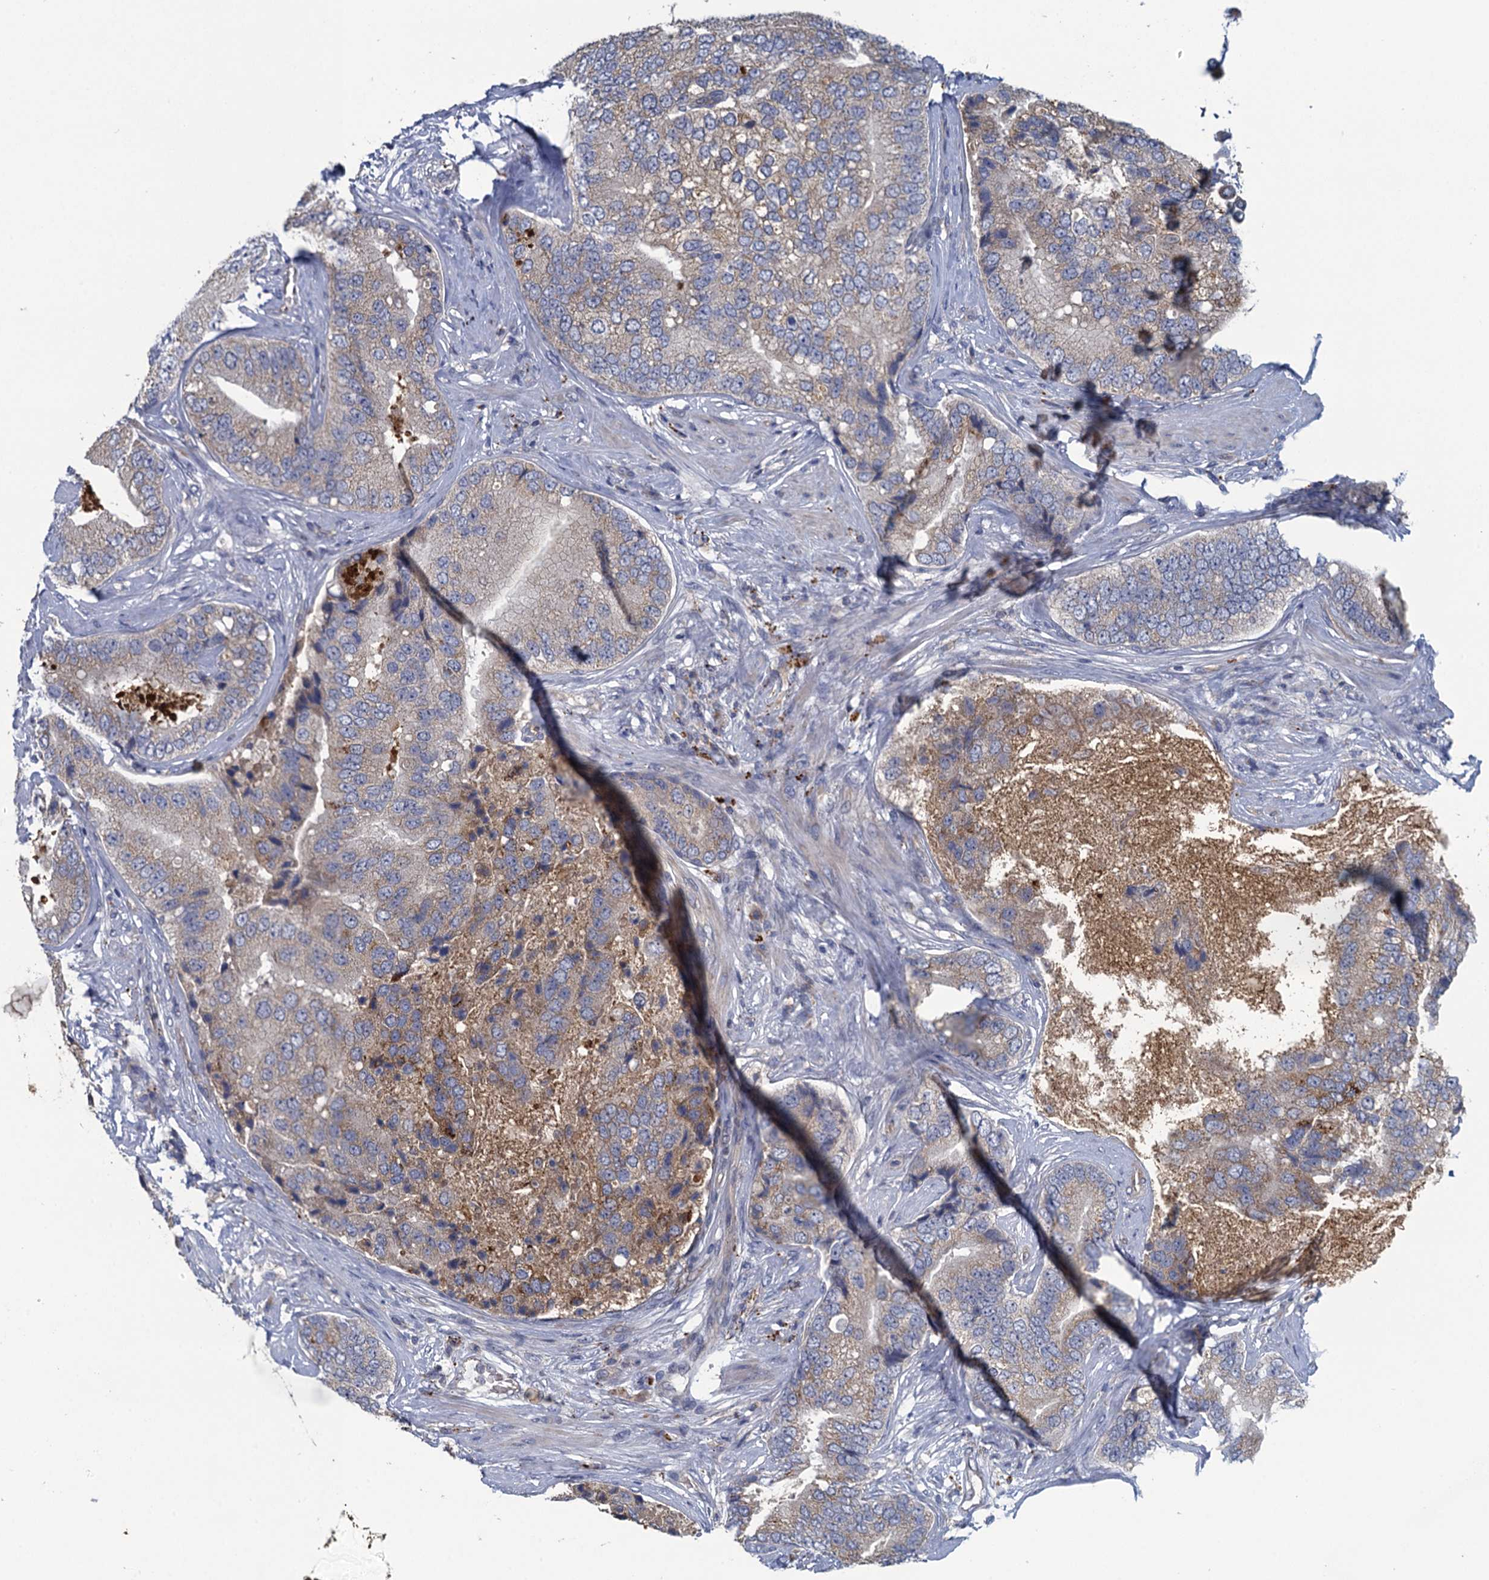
{"staining": {"intensity": "weak", "quantity": "<25%", "location": "cytoplasmic/membranous"}, "tissue": "prostate cancer", "cell_type": "Tumor cells", "image_type": "cancer", "snomed": [{"axis": "morphology", "description": "Adenocarcinoma, High grade"}, {"axis": "topography", "description": "Prostate"}], "caption": "Immunohistochemical staining of prostate cancer demonstrates no significant positivity in tumor cells.", "gene": "KBTBD8", "patient": {"sex": "male", "age": 70}}